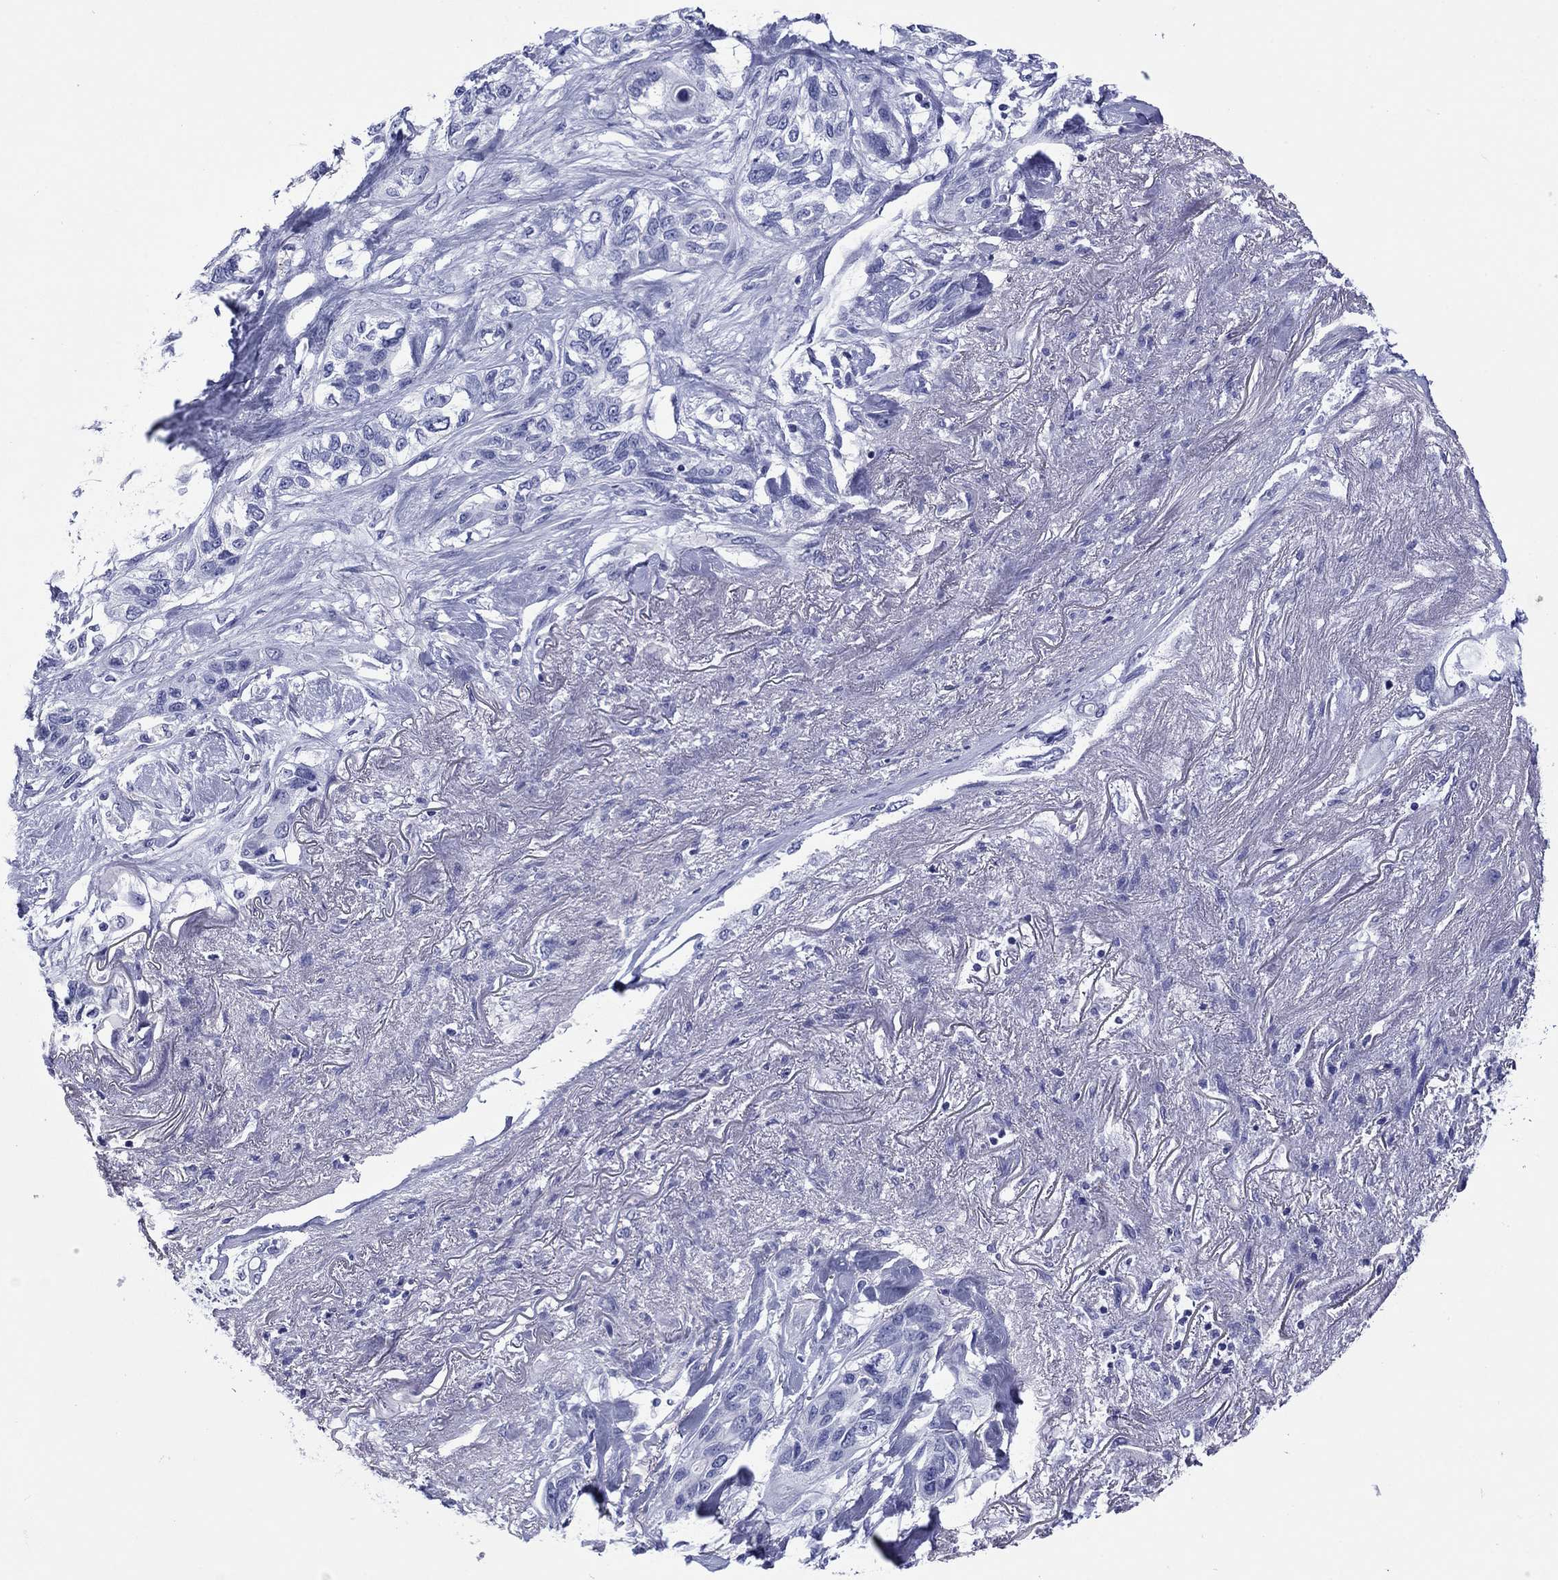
{"staining": {"intensity": "negative", "quantity": "none", "location": "none"}, "tissue": "lung cancer", "cell_type": "Tumor cells", "image_type": "cancer", "snomed": [{"axis": "morphology", "description": "Squamous cell carcinoma, NOS"}, {"axis": "topography", "description": "Lung"}], "caption": "The image reveals no staining of tumor cells in lung cancer. (Stains: DAB immunohistochemistry (IHC) with hematoxylin counter stain, Microscopy: brightfield microscopy at high magnification).", "gene": "ROM1", "patient": {"sex": "female", "age": 70}}